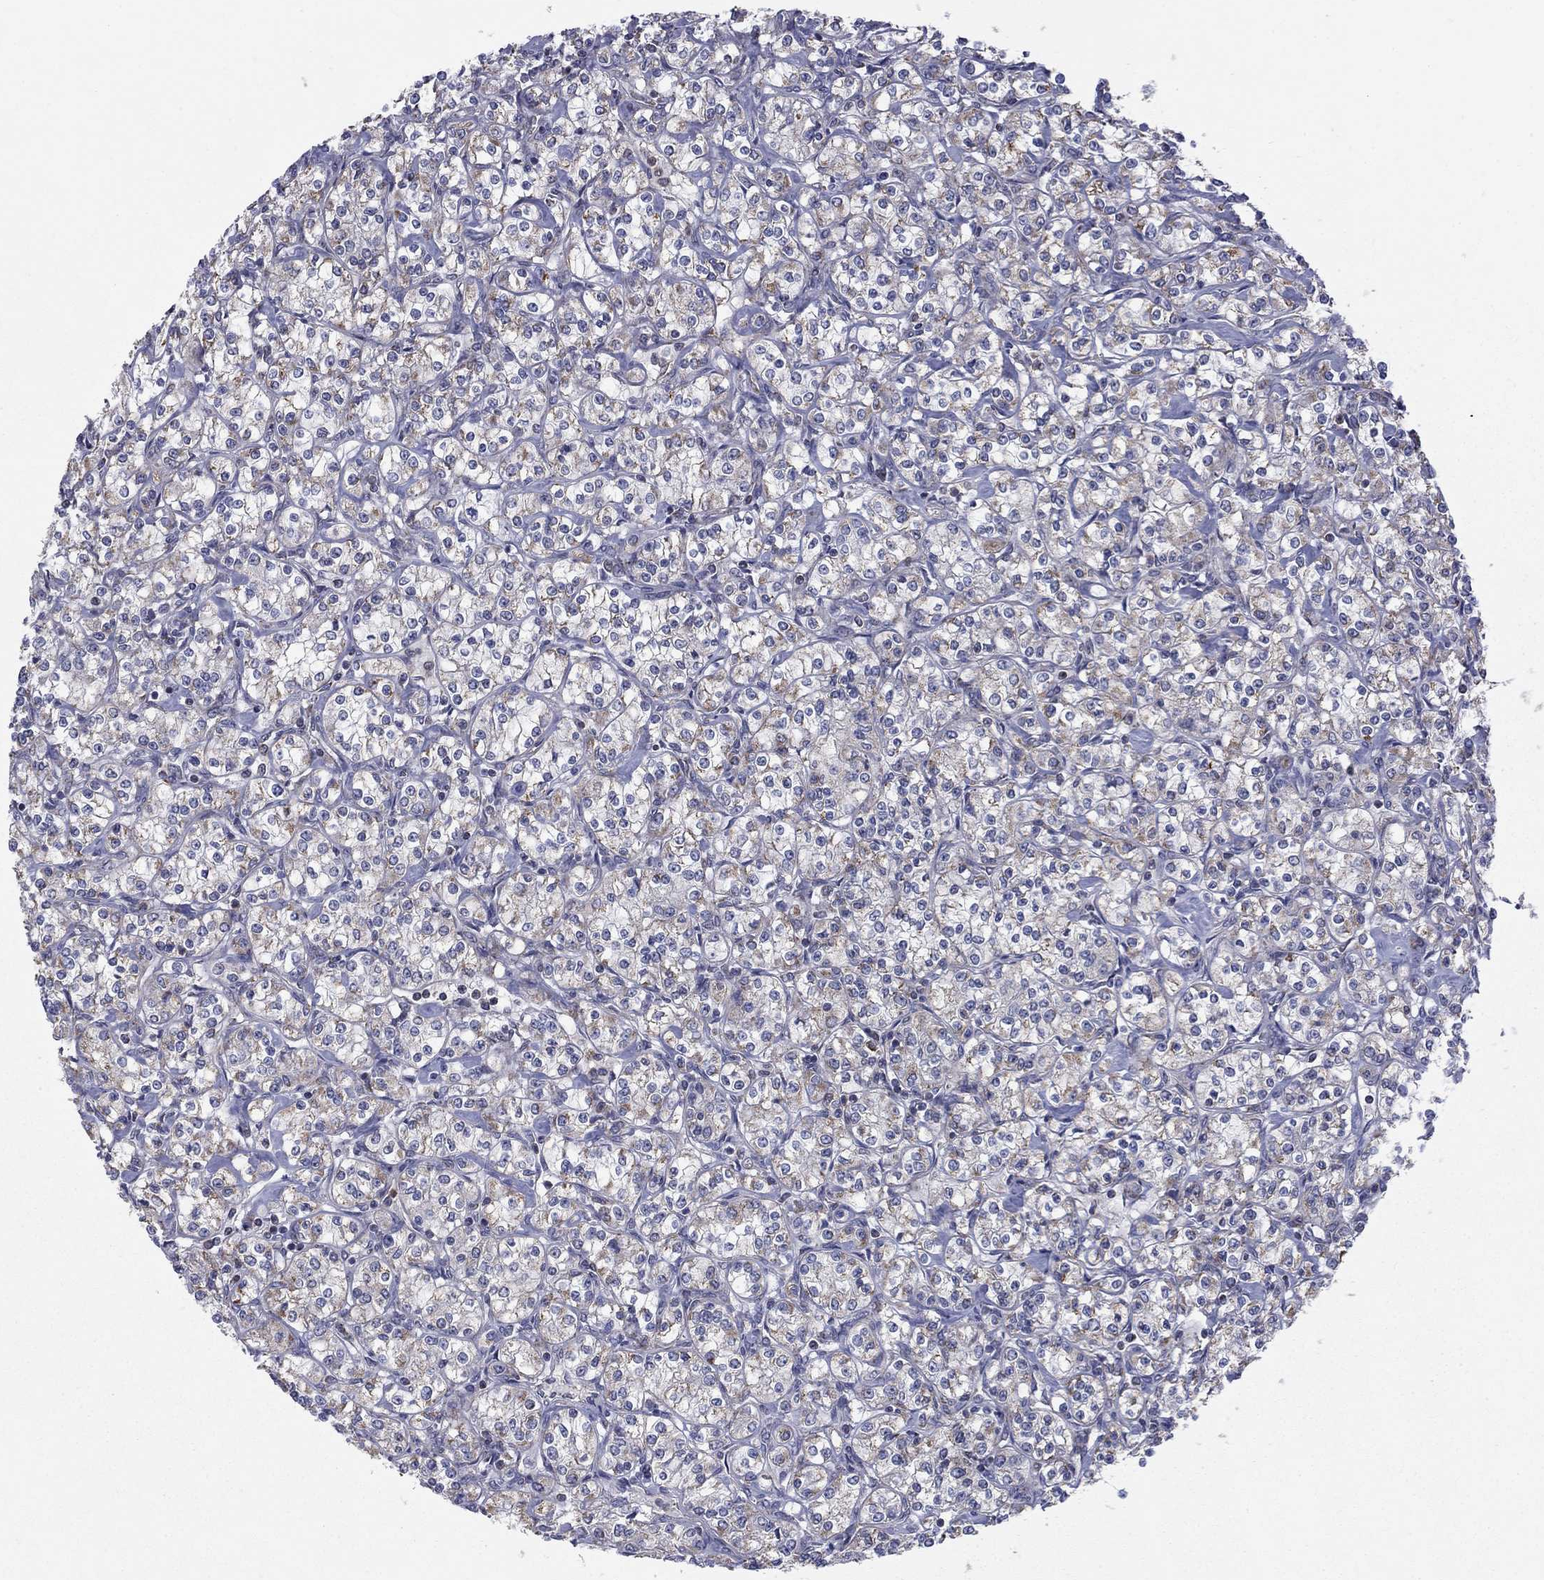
{"staining": {"intensity": "moderate", "quantity": "<25%", "location": "cytoplasmic/membranous"}, "tissue": "renal cancer", "cell_type": "Tumor cells", "image_type": "cancer", "snomed": [{"axis": "morphology", "description": "Adenocarcinoma, NOS"}, {"axis": "topography", "description": "Kidney"}], "caption": "Immunohistochemistry (IHC) of renal cancer demonstrates low levels of moderate cytoplasmic/membranous expression in approximately <25% of tumor cells. (DAB (3,3'-diaminobenzidine) = brown stain, brightfield microscopy at high magnification).", "gene": "DOP1B", "patient": {"sex": "male", "age": 77}}